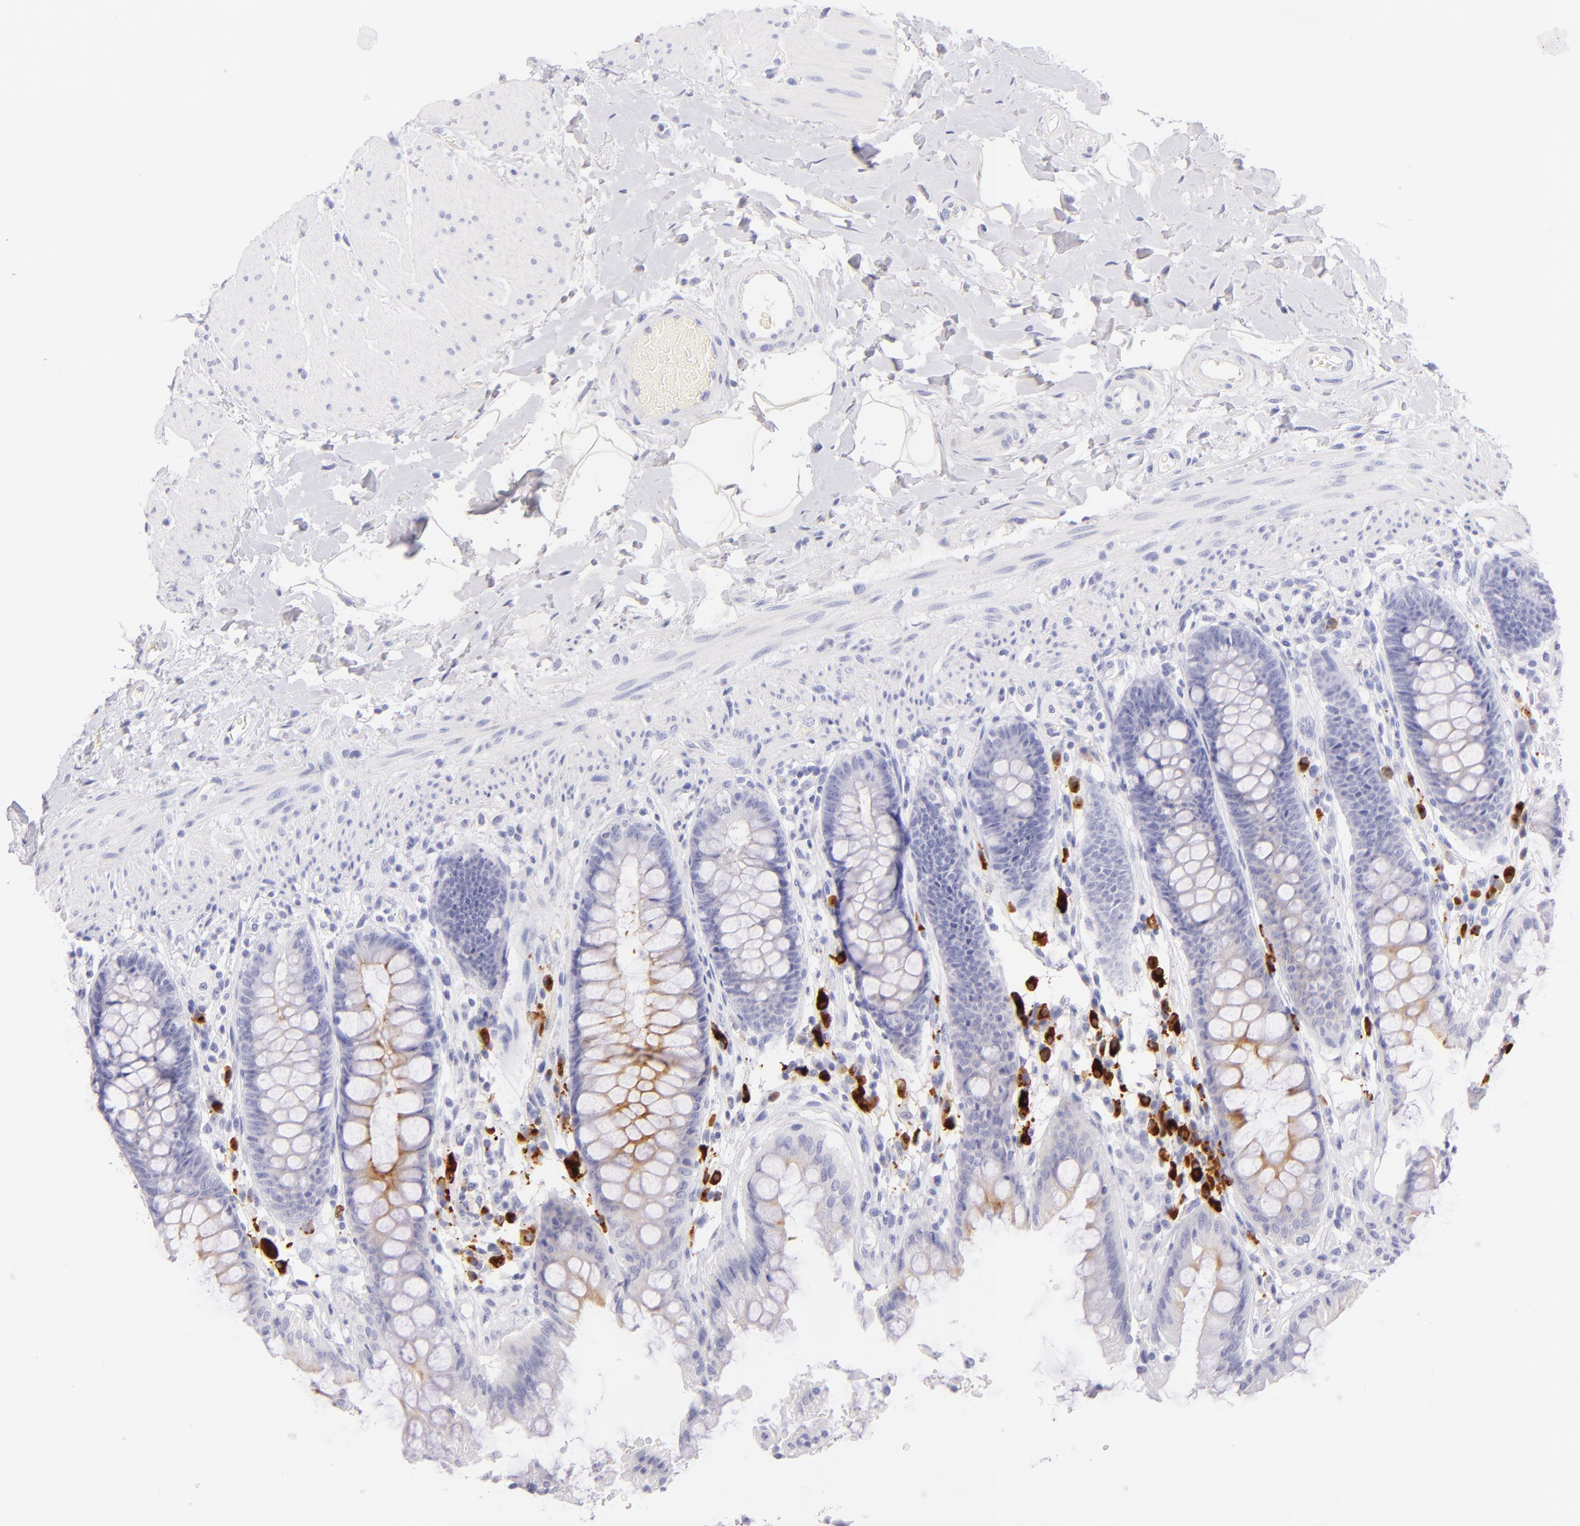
{"staining": {"intensity": "negative", "quantity": "none", "location": "none"}, "tissue": "rectum", "cell_type": "Glandular cells", "image_type": "normal", "snomed": [{"axis": "morphology", "description": "Normal tissue, NOS"}, {"axis": "topography", "description": "Rectum"}], "caption": "Normal rectum was stained to show a protein in brown. There is no significant staining in glandular cells. Nuclei are stained in blue.", "gene": "SDC1", "patient": {"sex": "female", "age": 46}}